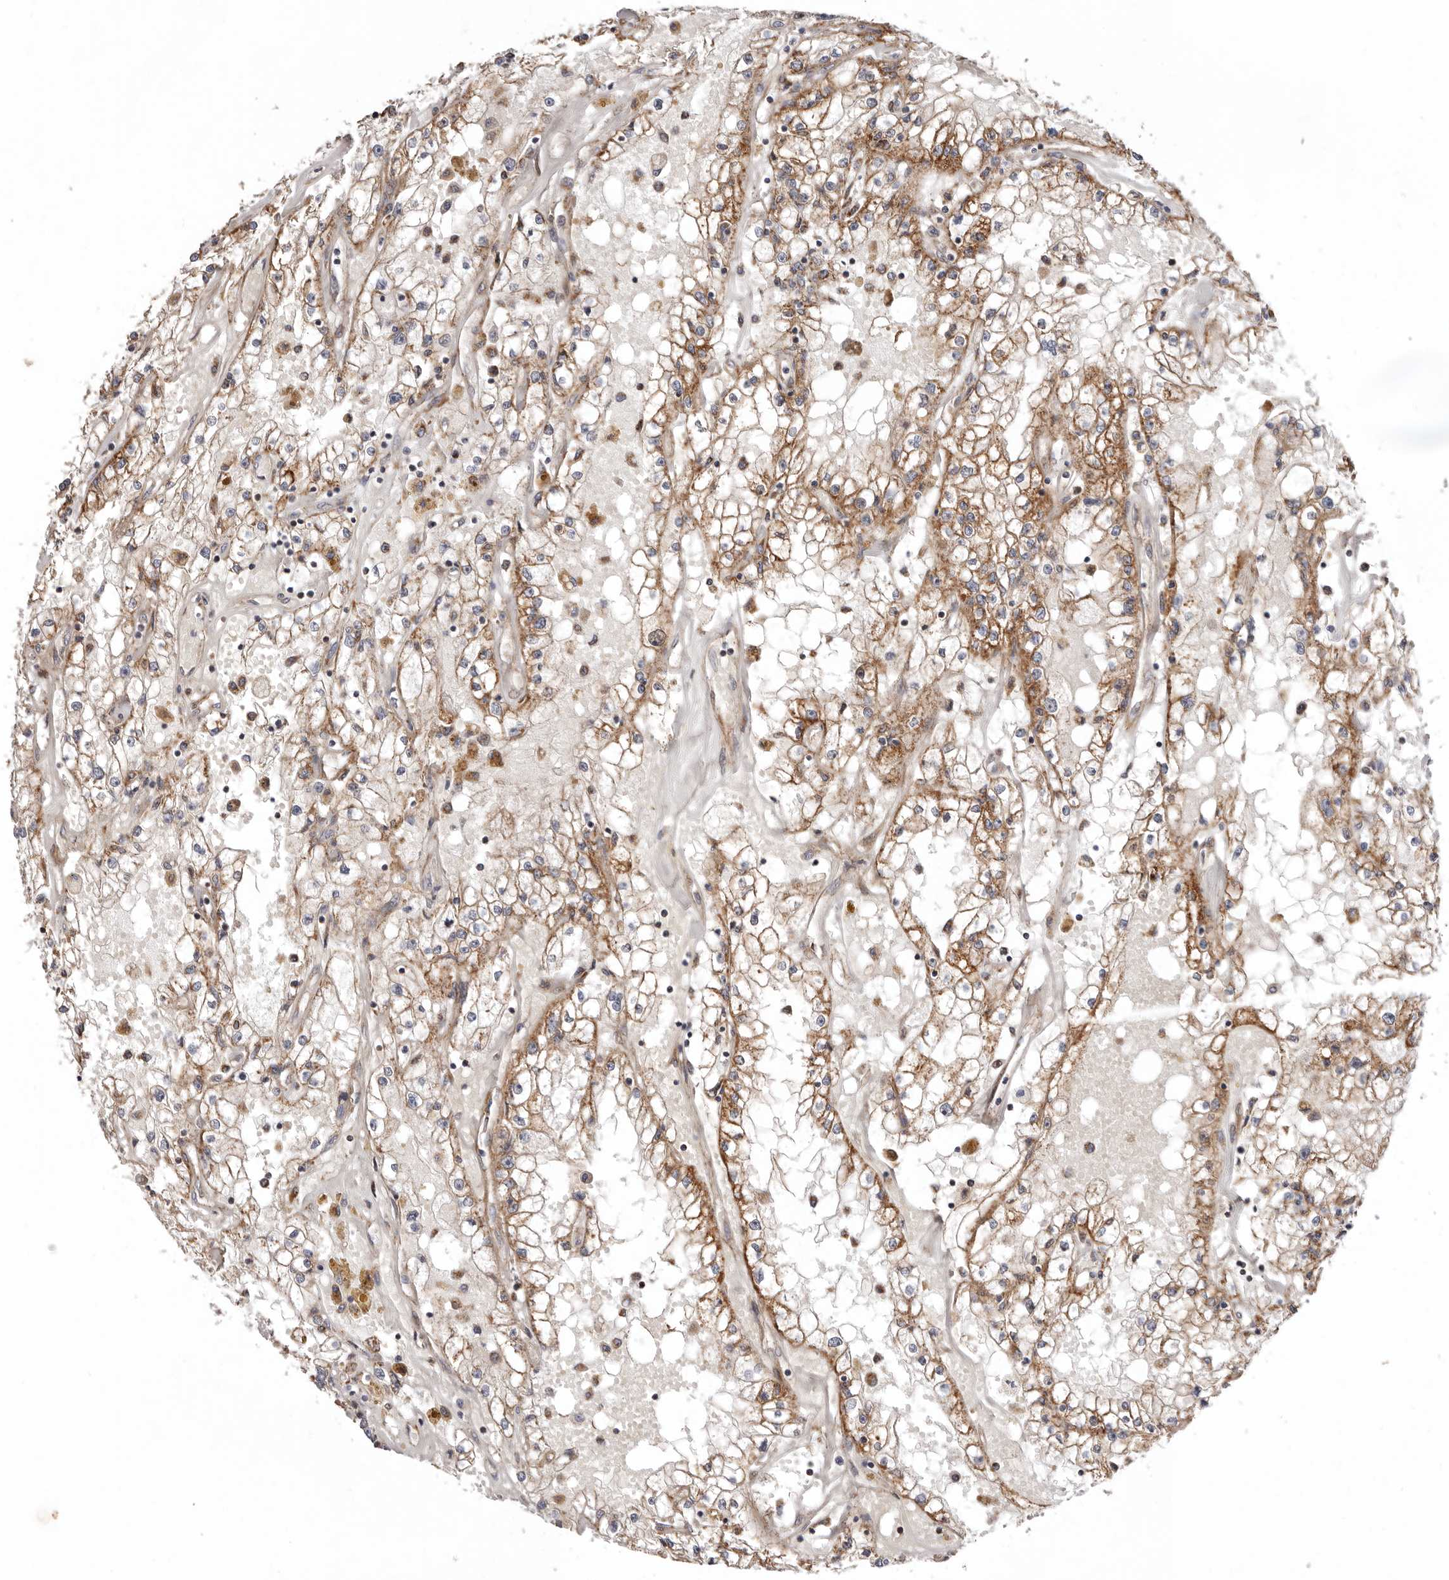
{"staining": {"intensity": "moderate", "quantity": ">75%", "location": "cytoplasmic/membranous"}, "tissue": "renal cancer", "cell_type": "Tumor cells", "image_type": "cancer", "snomed": [{"axis": "morphology", "description": "Adenocarcinoma, NOS"}, {"axis": "topography", "description": "Kidney"}], "caption": "Adenocarcinoma (renal) stained with DAB immunohistochemistry (IHC) shows medium levels of moderate cytoplasmic/membranous staining in approximately >75% of tumor cells. (Stains: DAB in brown, nuclei in blue, Microscopy: brightfield microscopy at high magnification).", "gene": "PROKR1", "patient": {"sex": "male", "age": 56}}